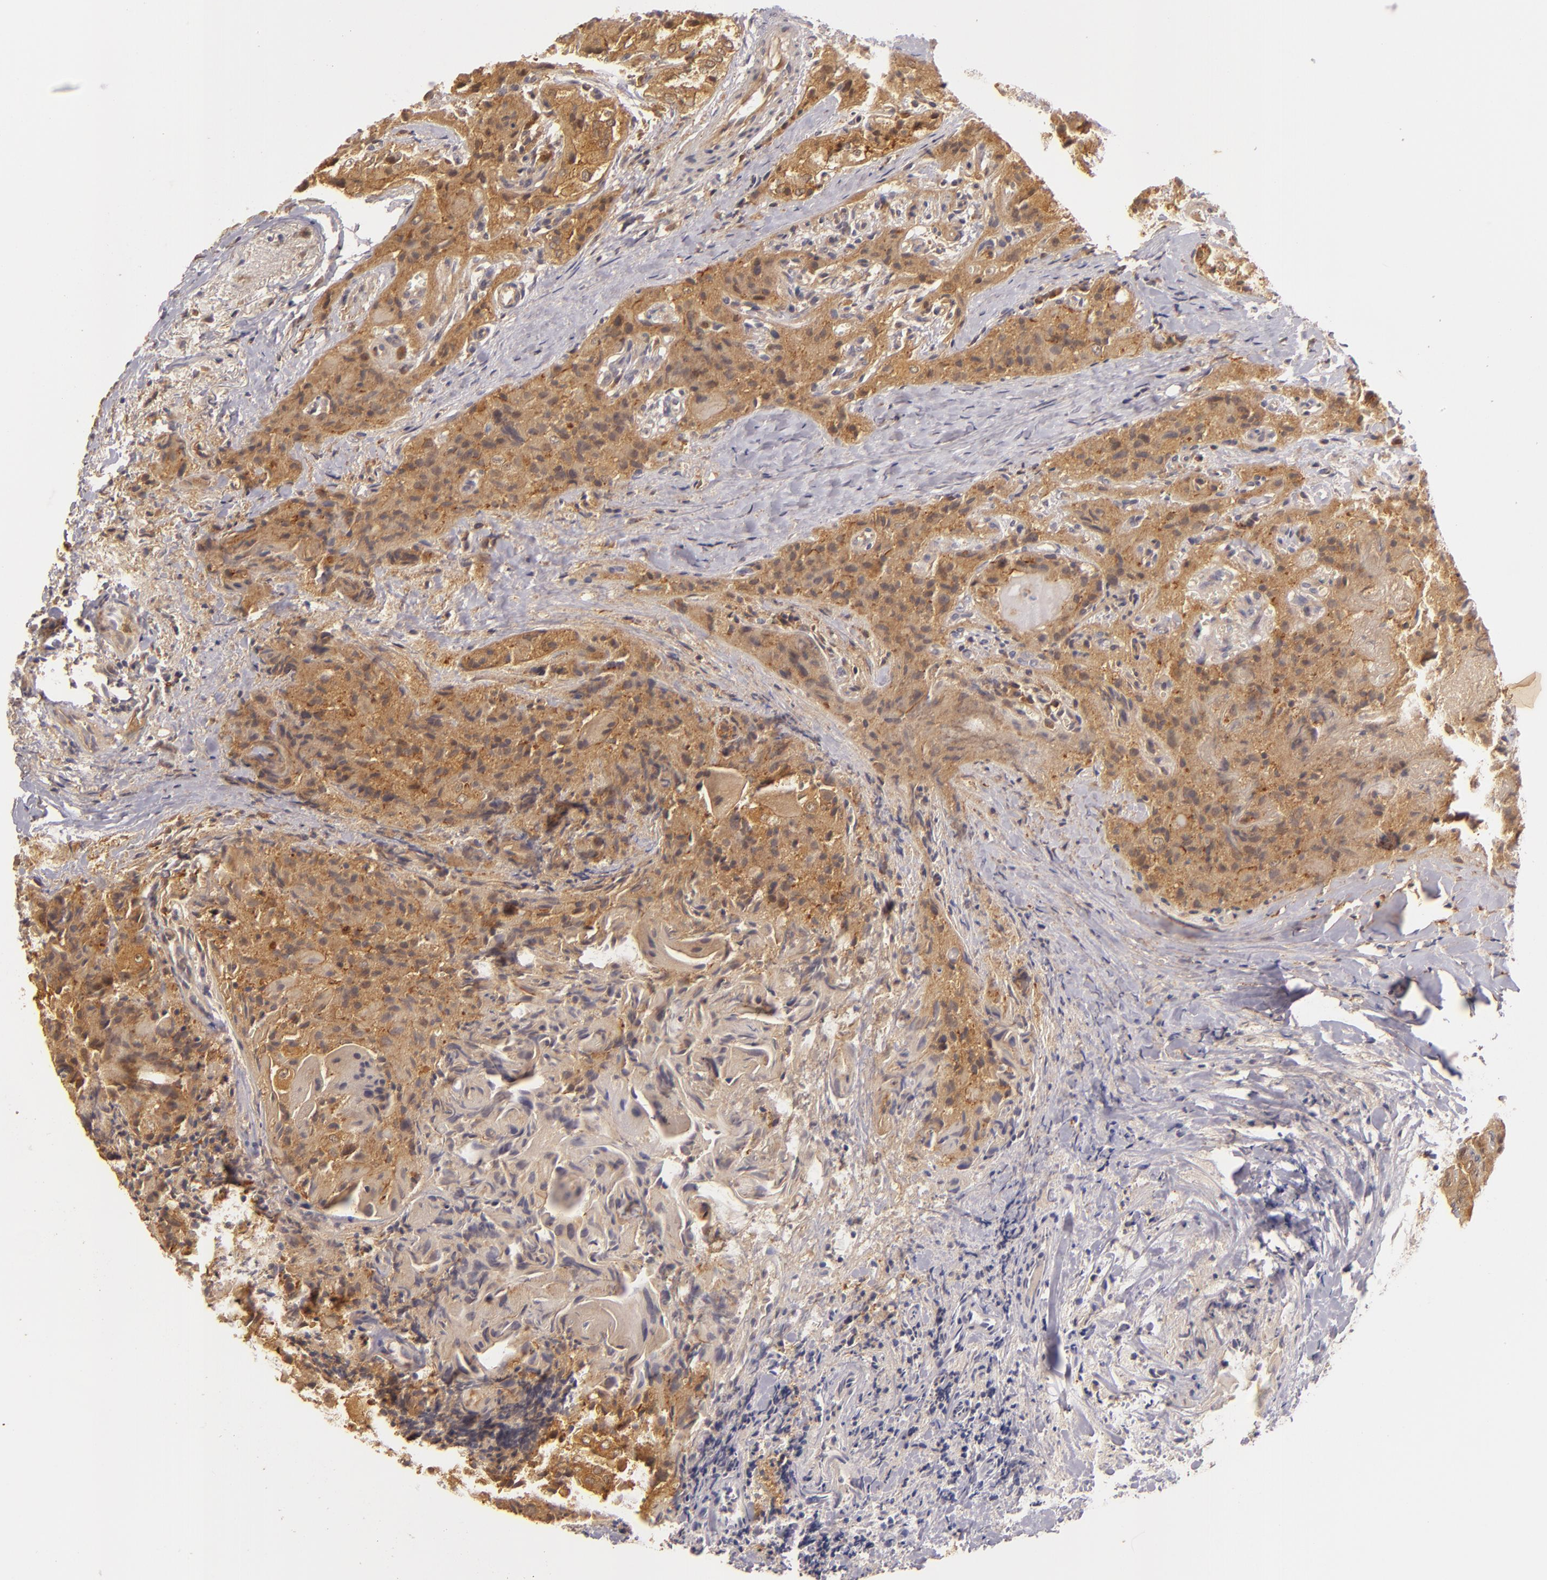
{"staining": {"intensity": "strong", "quantity": ">75%", "location": "cytoplasmic/membranous"}, "tissue": "thyroid cancer", "cell_type": "Tumor cells", "image_type": "cancer", "snomed": [{"axis": "morphology", "description": "Papillary adenocarcinoma, NOS"}, {"axis": "topography", "description": "Thyroid gland"}], "caption": "There is high levels of strong cytoplasmic/membranous staining in tumor cells of thyroid cancer, as demonstrated by immunohistochemical staining (brown color).", "gene": "PRKCD", "patient": {"sex": "female", "age": 71}}